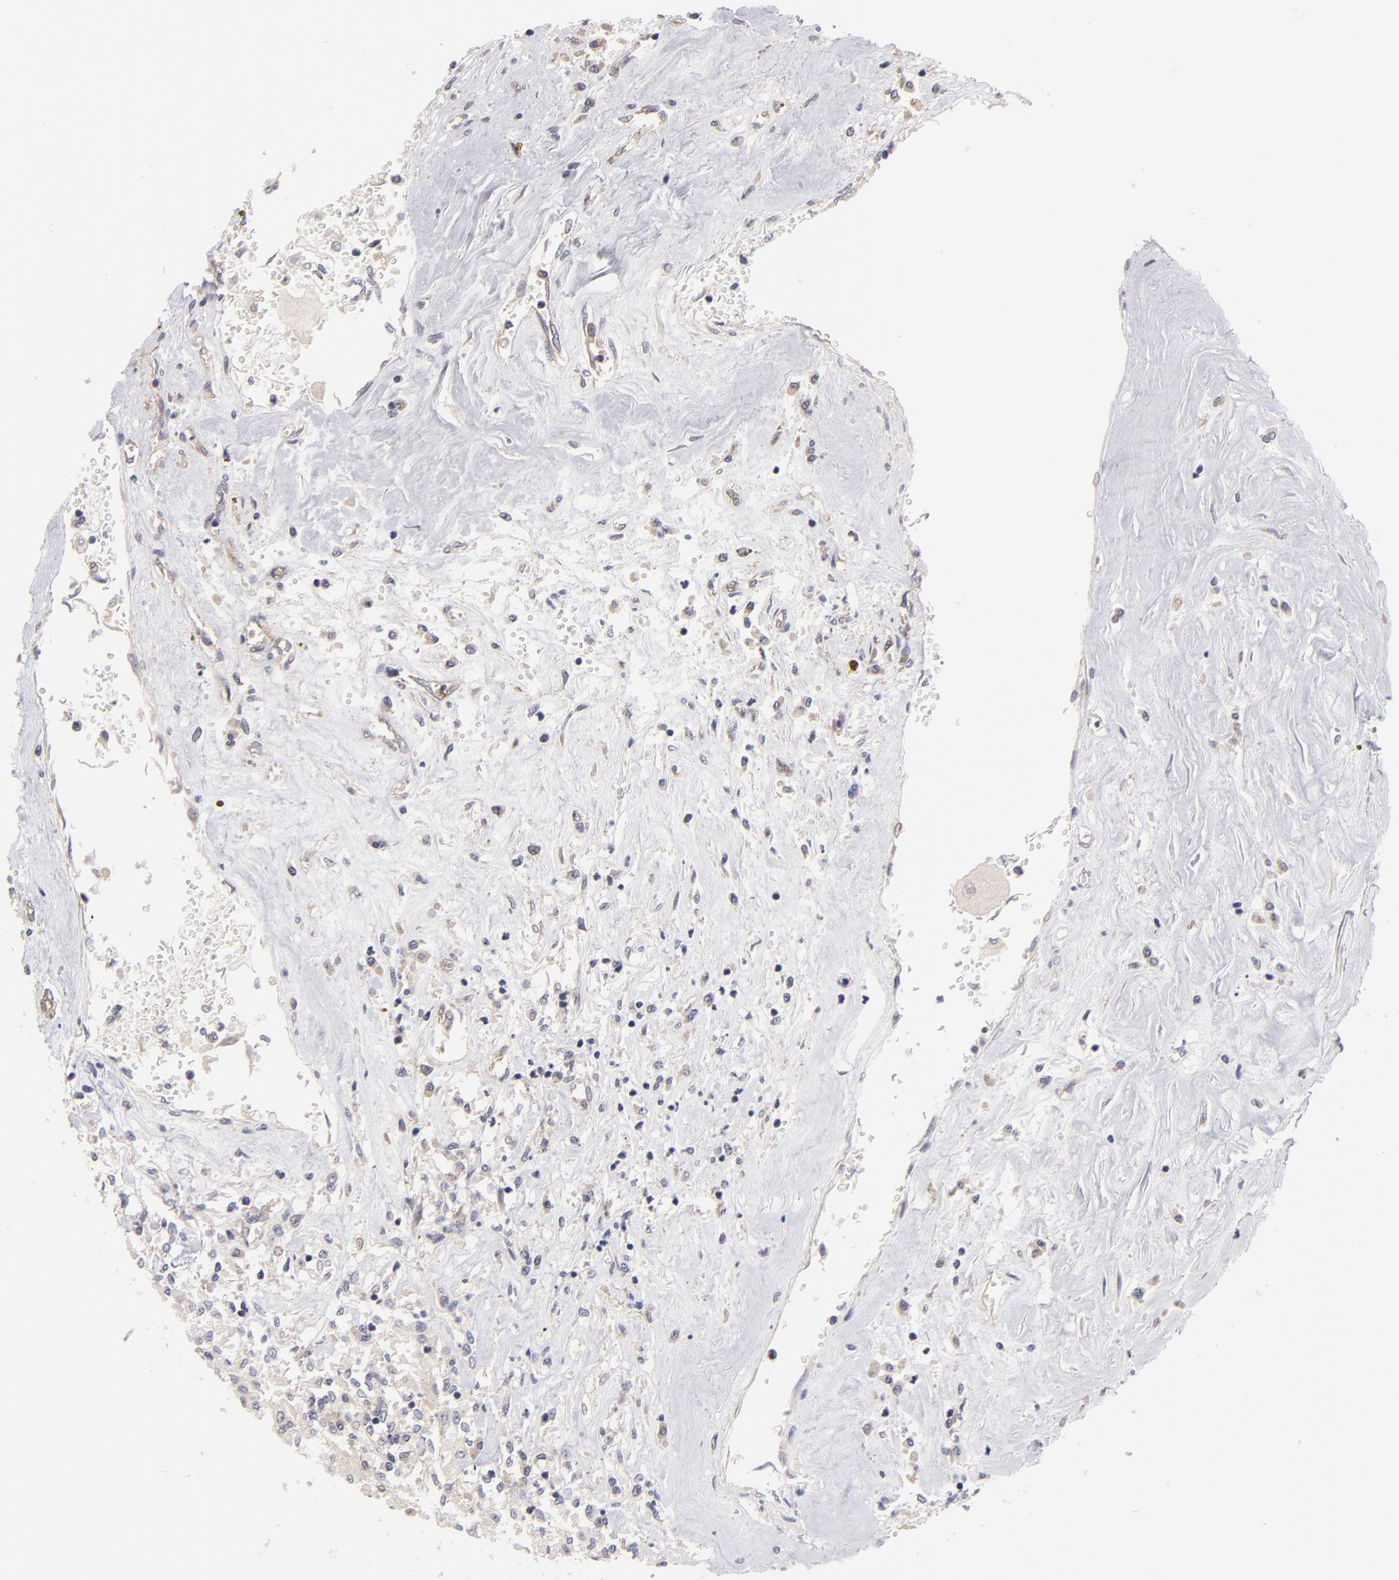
{"staining": {"intensity": "weak", "quantity": ">75%", "location": "cytoplasmic/membranous"}, "tissue": "renal cancer", "cell_type": "Tumor cells", "image_type": "cancer", "snomed": [{"axis": "morphology", "description": "Adenocarcinoma, NOS"}, {"axis": "topography", "description": "Kidney"}], "caption": "Tumor cells display weak cytoplasmic/membranous expression in approximately >75% of cells in renal adenocarcinoma.", "gene": "HCCS", "patient": {"sex": "male", "age": 78}}